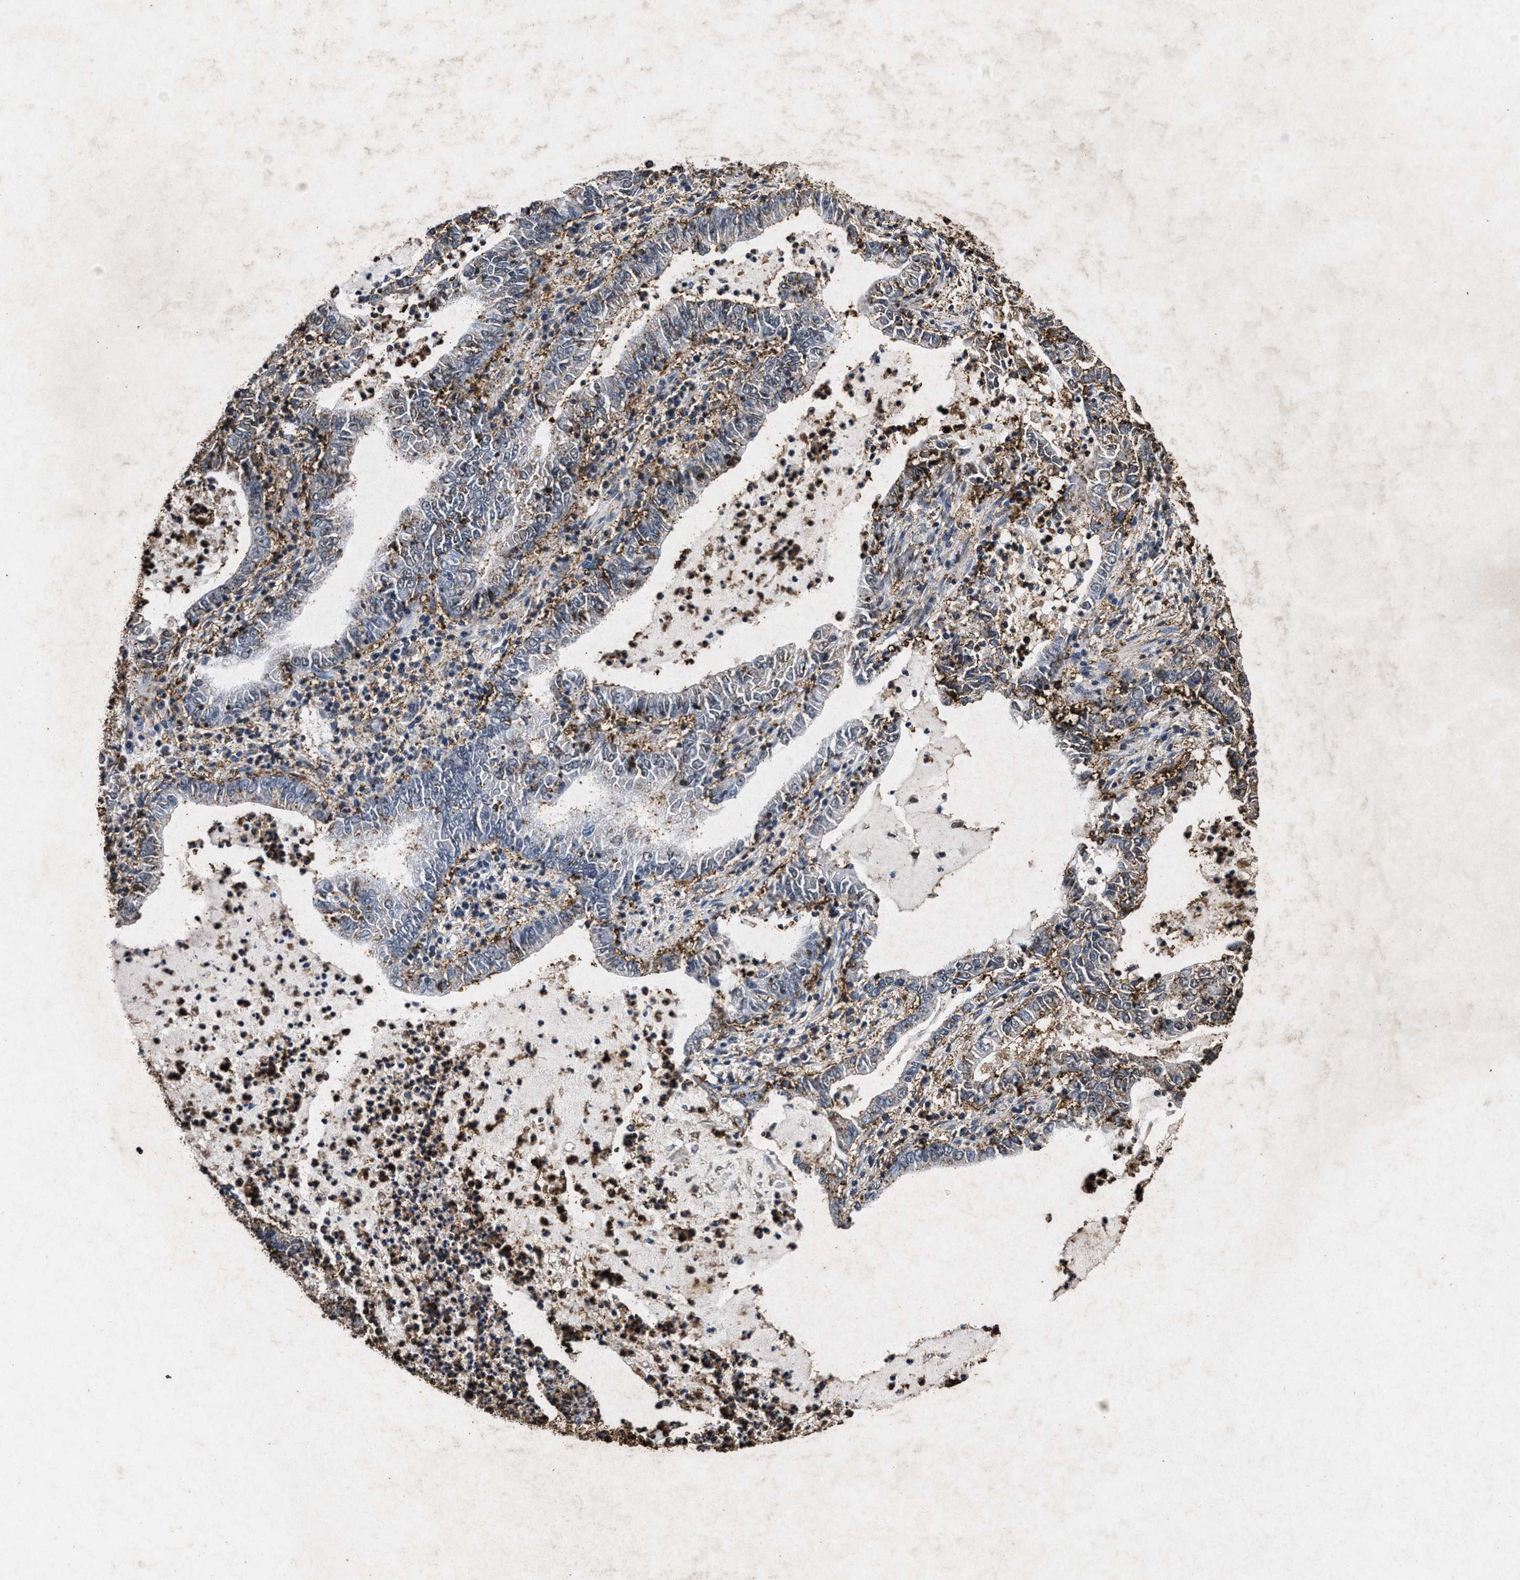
{"staining": {"intensity": "strong", "quantity": "25%-75%", "location": "cytoplasmic/membranous"}, "tissue": "lung cancer", "cell_type": "Tumor cells", "image_type": "cancer", "snomed": [{"axis": "morphology", "description": "Adenocarcinoma, NOS"}, {"axis": "topography", "description": "Lung"}], "caption": "Lung adenocarcinoma stained with a protein marker shows strong staining in tumor cells.", "gene": "LTB4R2", "patient": {"sex": "female", "age": 51}}